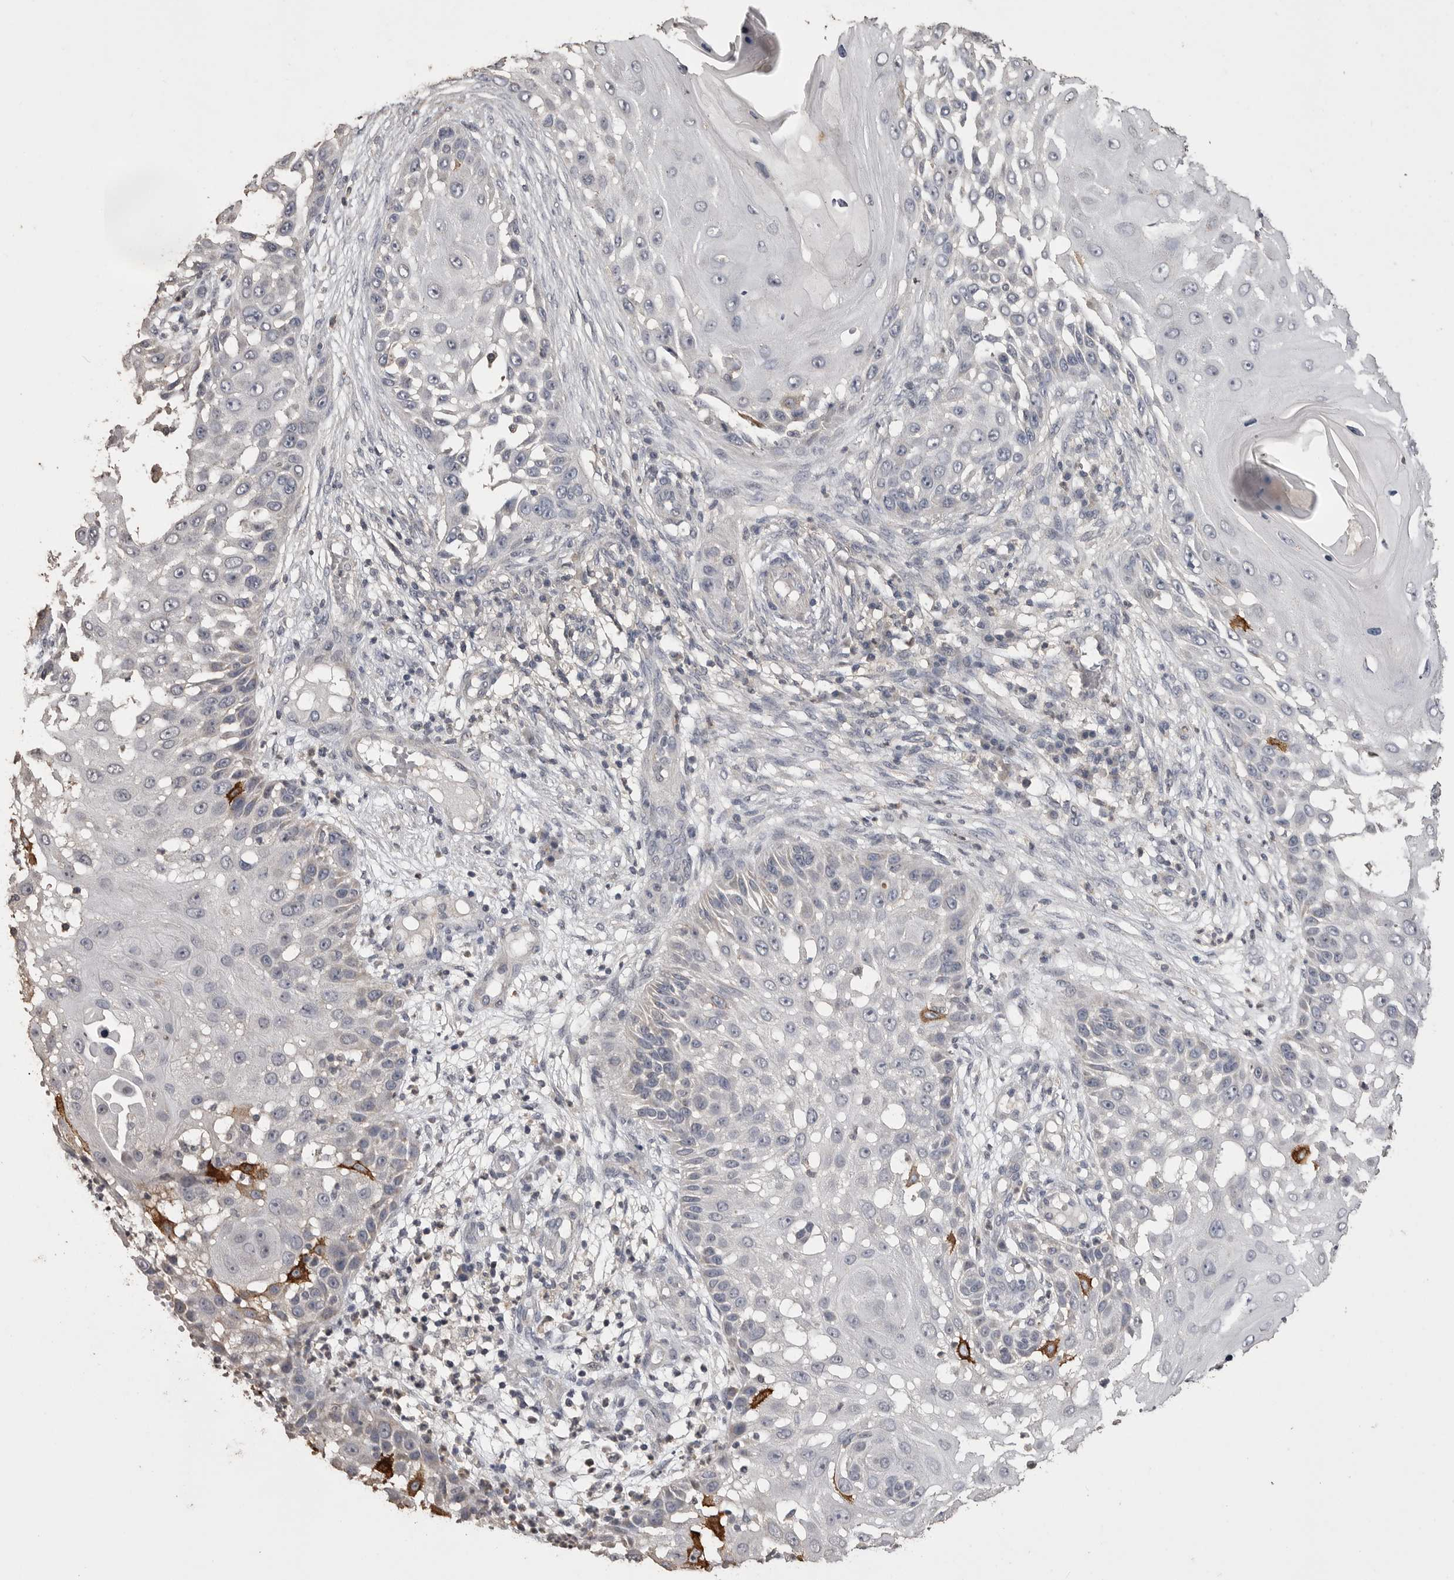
{"staining": {"intensity": "negative", "quantity": "none", "location": "none"}, "tissue": "skin cancer", "cell_type": "Tumor cells", "image_type": "cancer", "snomed": [{"axis": "morphology", "description": "Squamous cell carcinoma, NOS"}, {"axis": "topography", "description": "Skin"}], "caption": "Tumor cells show no significant protein expression in skin squamous cell carcinoma.", "gene": "MMP7", "patient": {"sex": "female", "age": 44}}